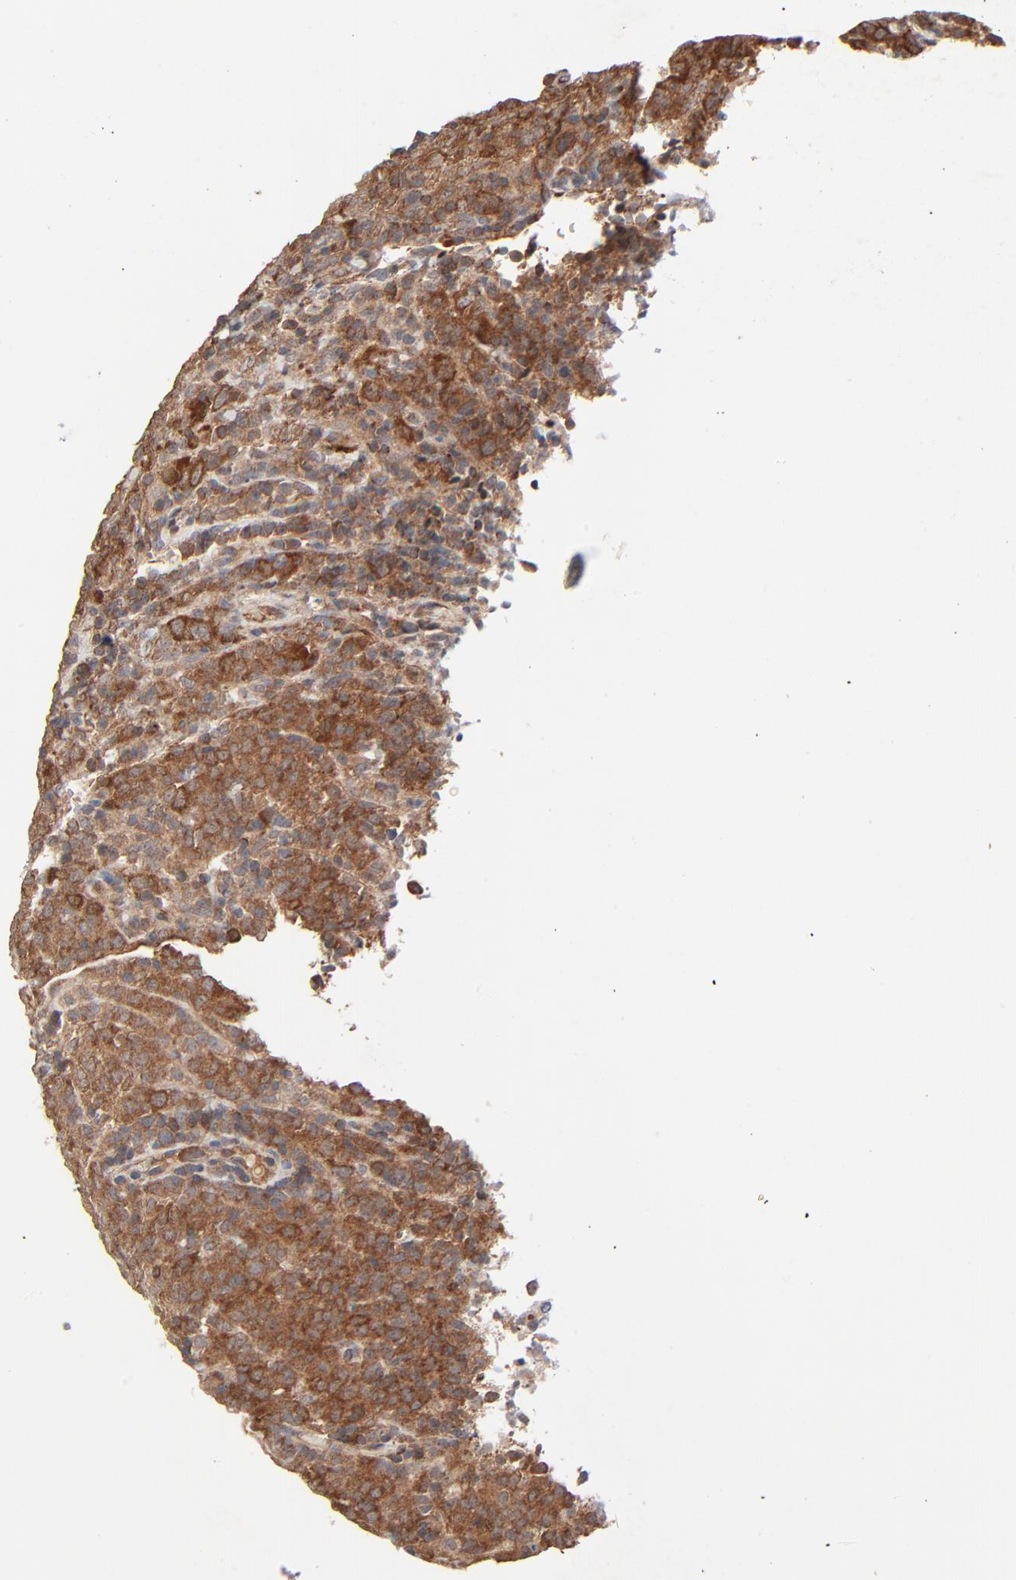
{"staining": {"intensity": "strong", "quantity": ">75%", "location": "cytoplasmic/membranous"}, "tissue": "lymphoma", "cell_type": "Tumor cells", "image_type": "cancer", "snomed": [{"axis": "morphology", "description": "Malignant lymphoma, non-Hodgkin's type, High grade"}, {"axis": "topography", "description": "Tonsil"}], "caption": "Immunohistochemistry of human high-grade malignant lymphoma, non-Hodgkin's type demonstrates high levels of strong cytoplasmic/membranous staining in approximately >75% of tumor cells. The staining was performed using DAB (3,3'-diaminobenzidine), with brown indicating positive protein expression. Nuclei are stained blue with hematoxylin.", "gene": "ABLIM3", "patient": {"sex": "female", "age": 36}}